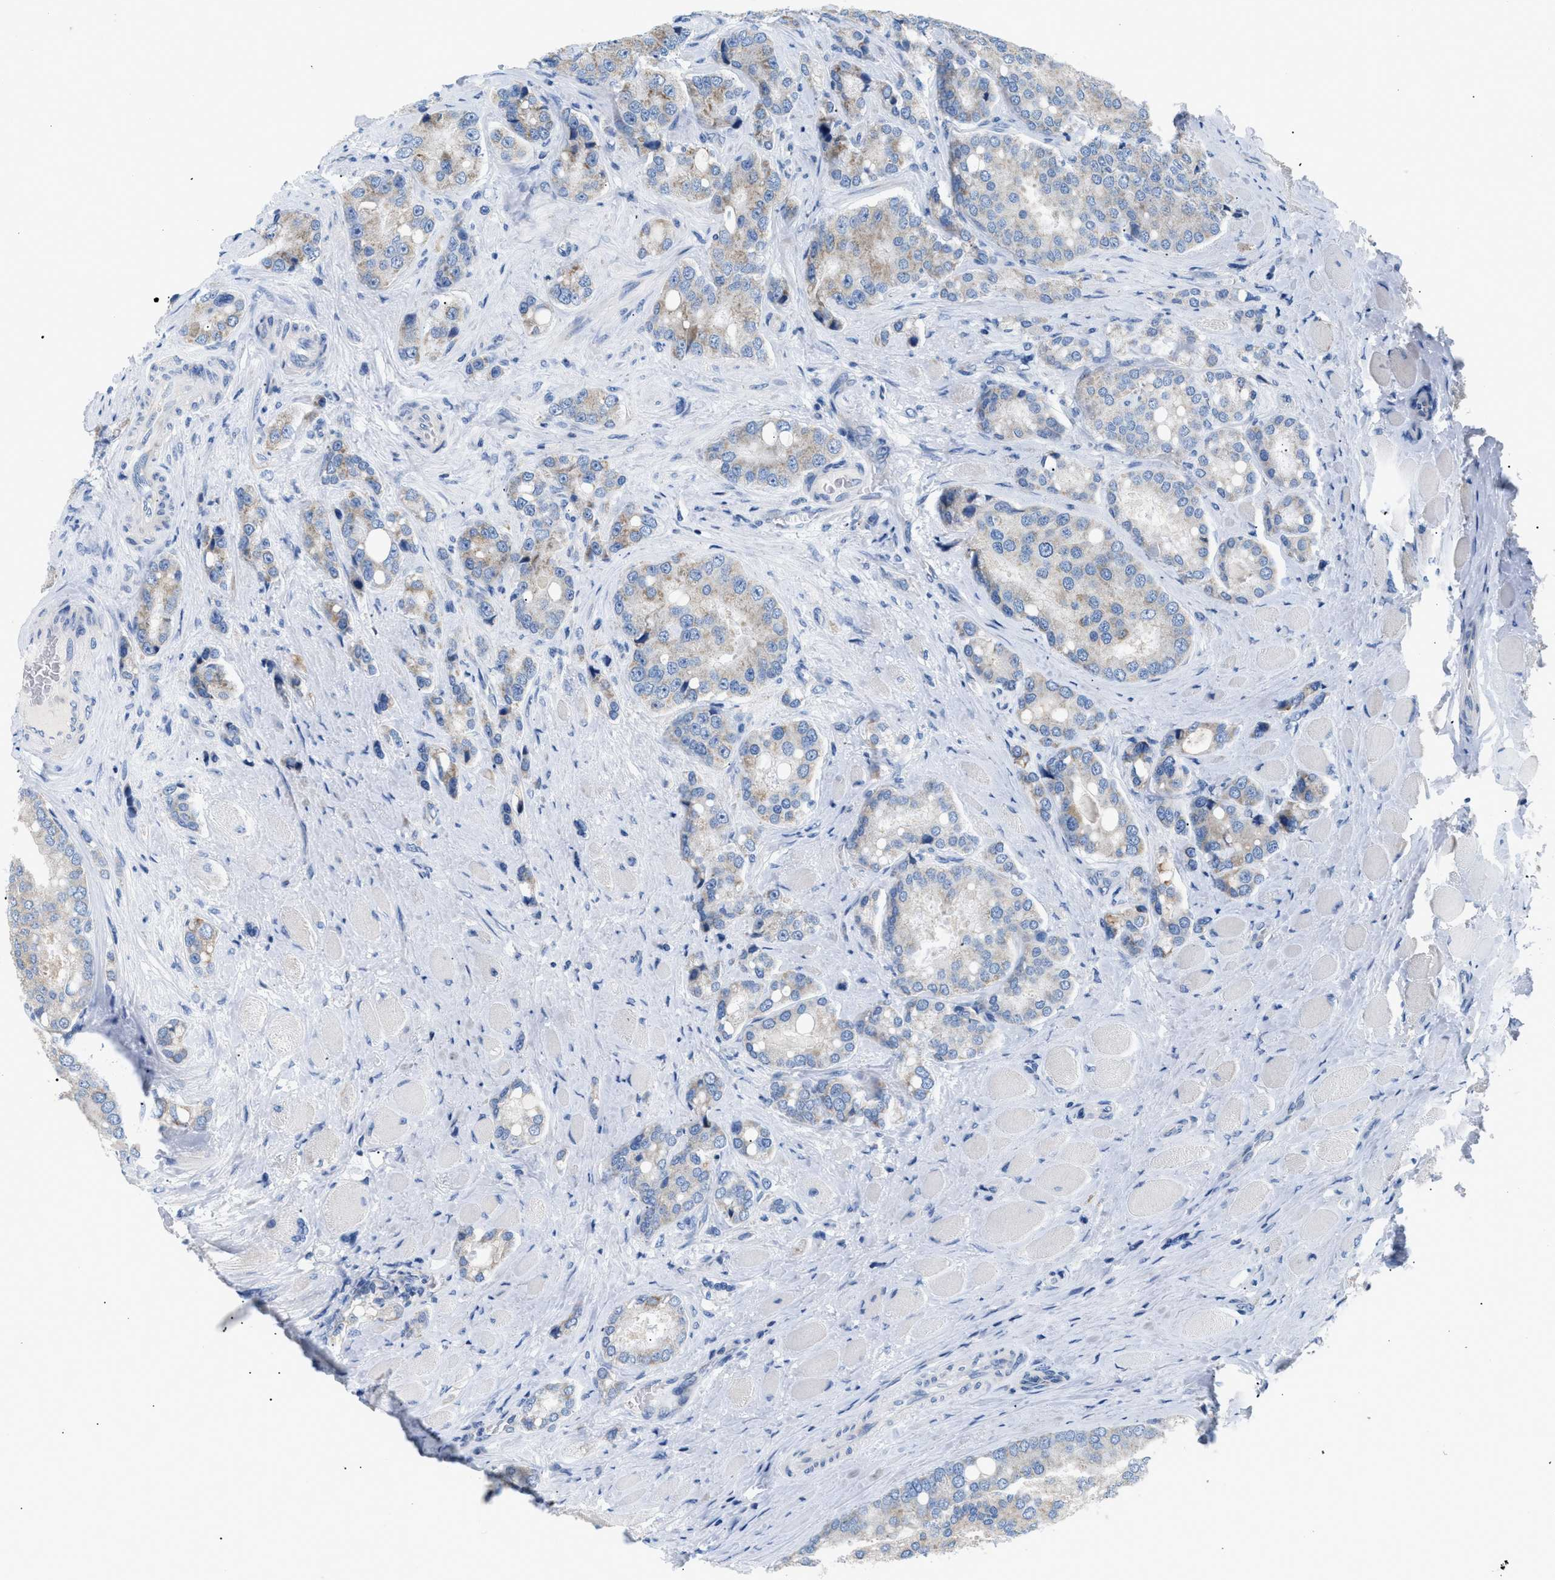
{"staining": {"intensity": "weak", "quantity": "25%-75%", "location": "cytoplasmic/membranous"}, "tissue": "prostate cancer", "cell_type": "Tumor cells", "image_type": "cancer", "snomed": [{"axis": "morphology", "description": "Adenocarcinoma, High grade"}, {"axis": "topography", "description": "Prostate"}], "caption": "Weak cytoplasmic/membranous expression is identified in approximately 25%-75% of tumor cells in adenocarcinoma (high-grade) (prostate). The protein is shown in brown color, while the nuclei are stained blue.", "gene": "ILDR1", "patient": {"sex": "male", "age": 50}}